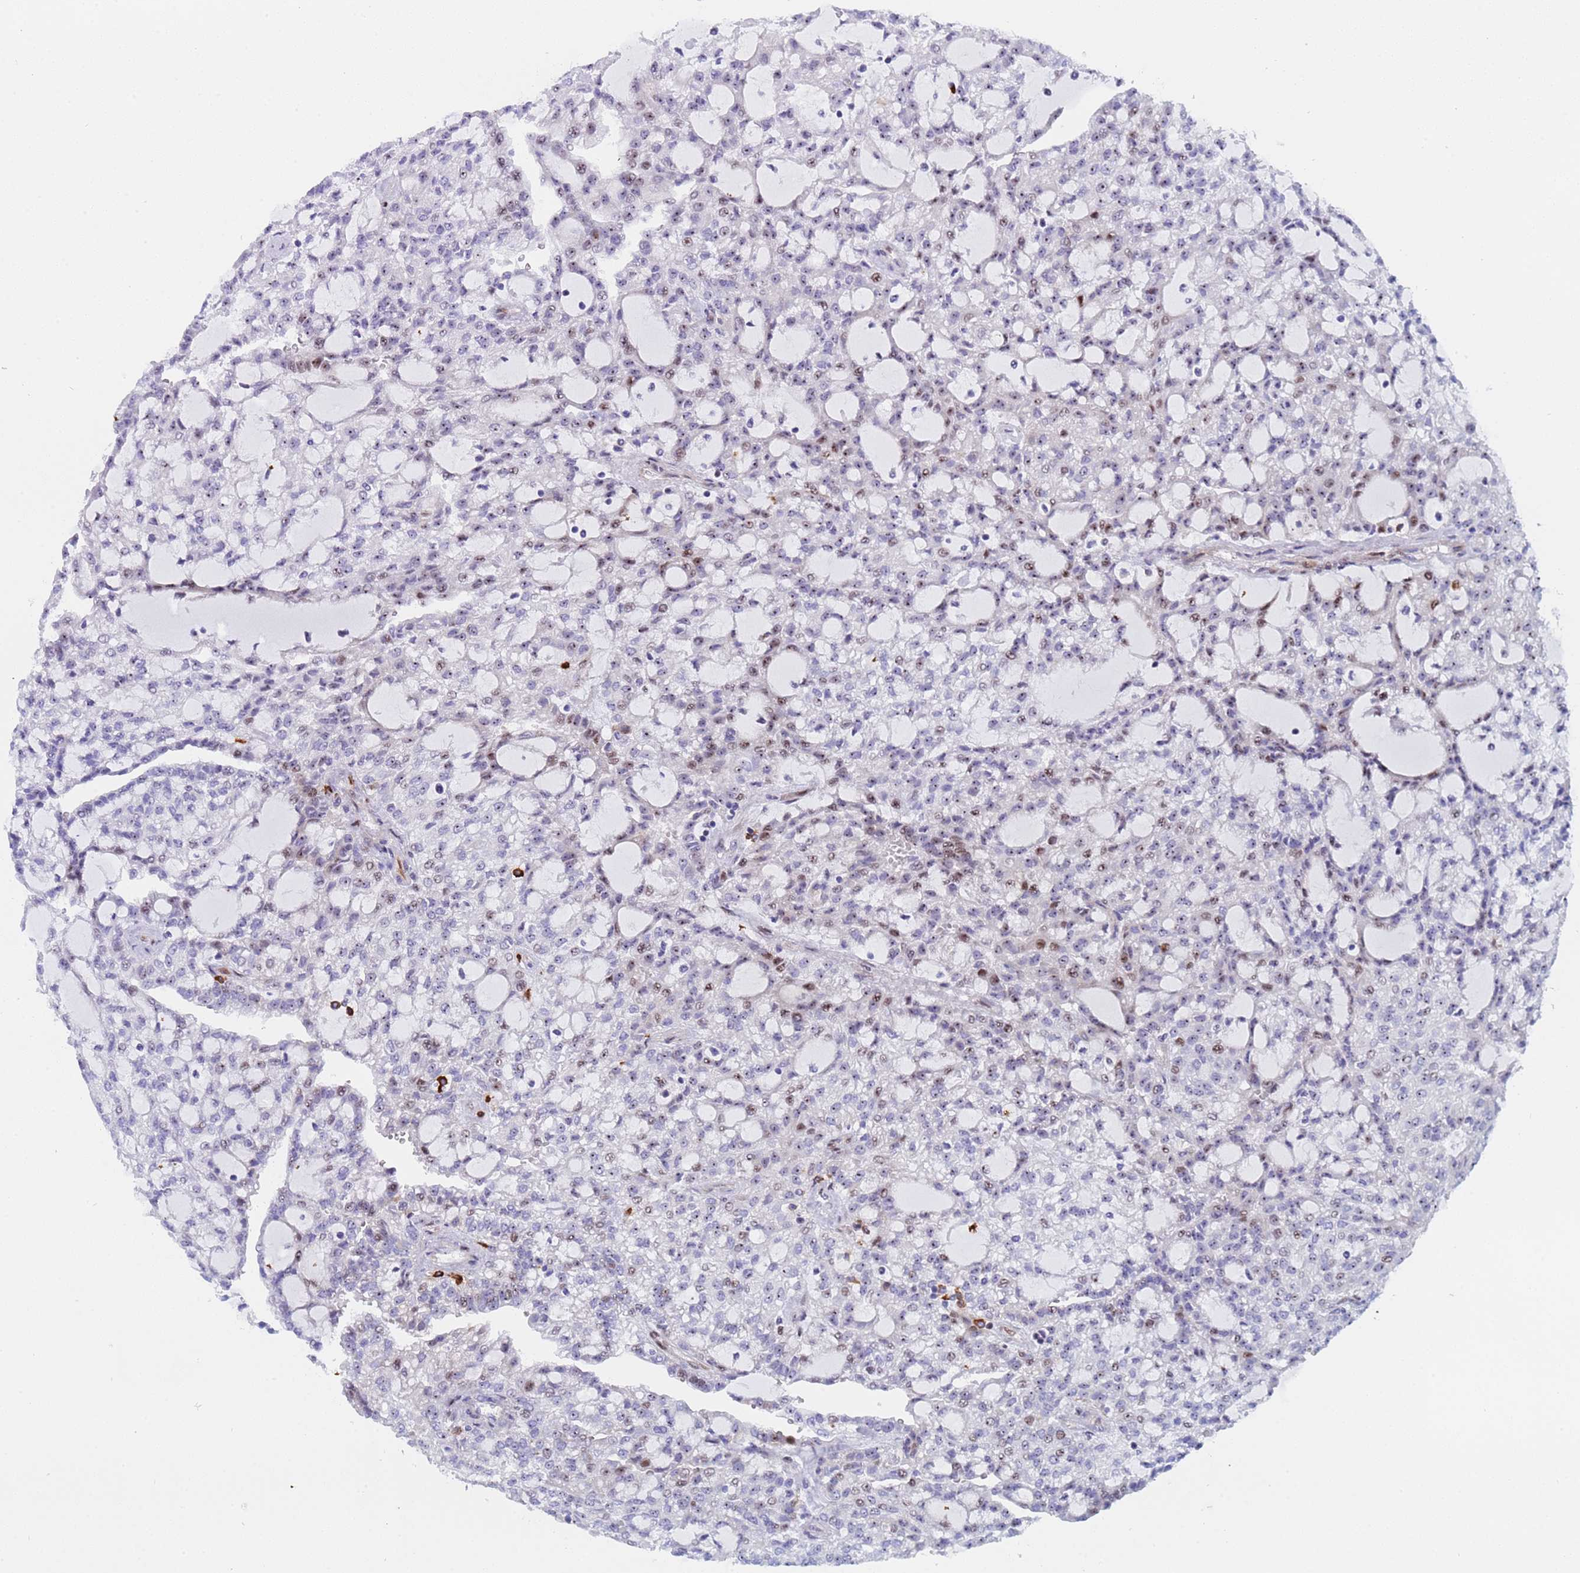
{"staining": {"intensity": "weak", "quantity": "<25%", "location": "nuclear"}, "tissue": "renal cancer", "cell_type": "Tumor cells", "image_type": "cancer", "snomed": [{"axis": "morphology", "description": "Adenocarcinoma, NOS"}, {"axis": "topography", "description": "Kidney"}], "caption": "Immunohistochemical staining of human renal cancer (adenocarcinoma) shows no significant staining in tumor cells. The staining is performed using DAB brown chromogen with nuclei counter-stained in using hematoxylin.", "gene": "POP5", "patient": {"sex": "male", "age": 63}}